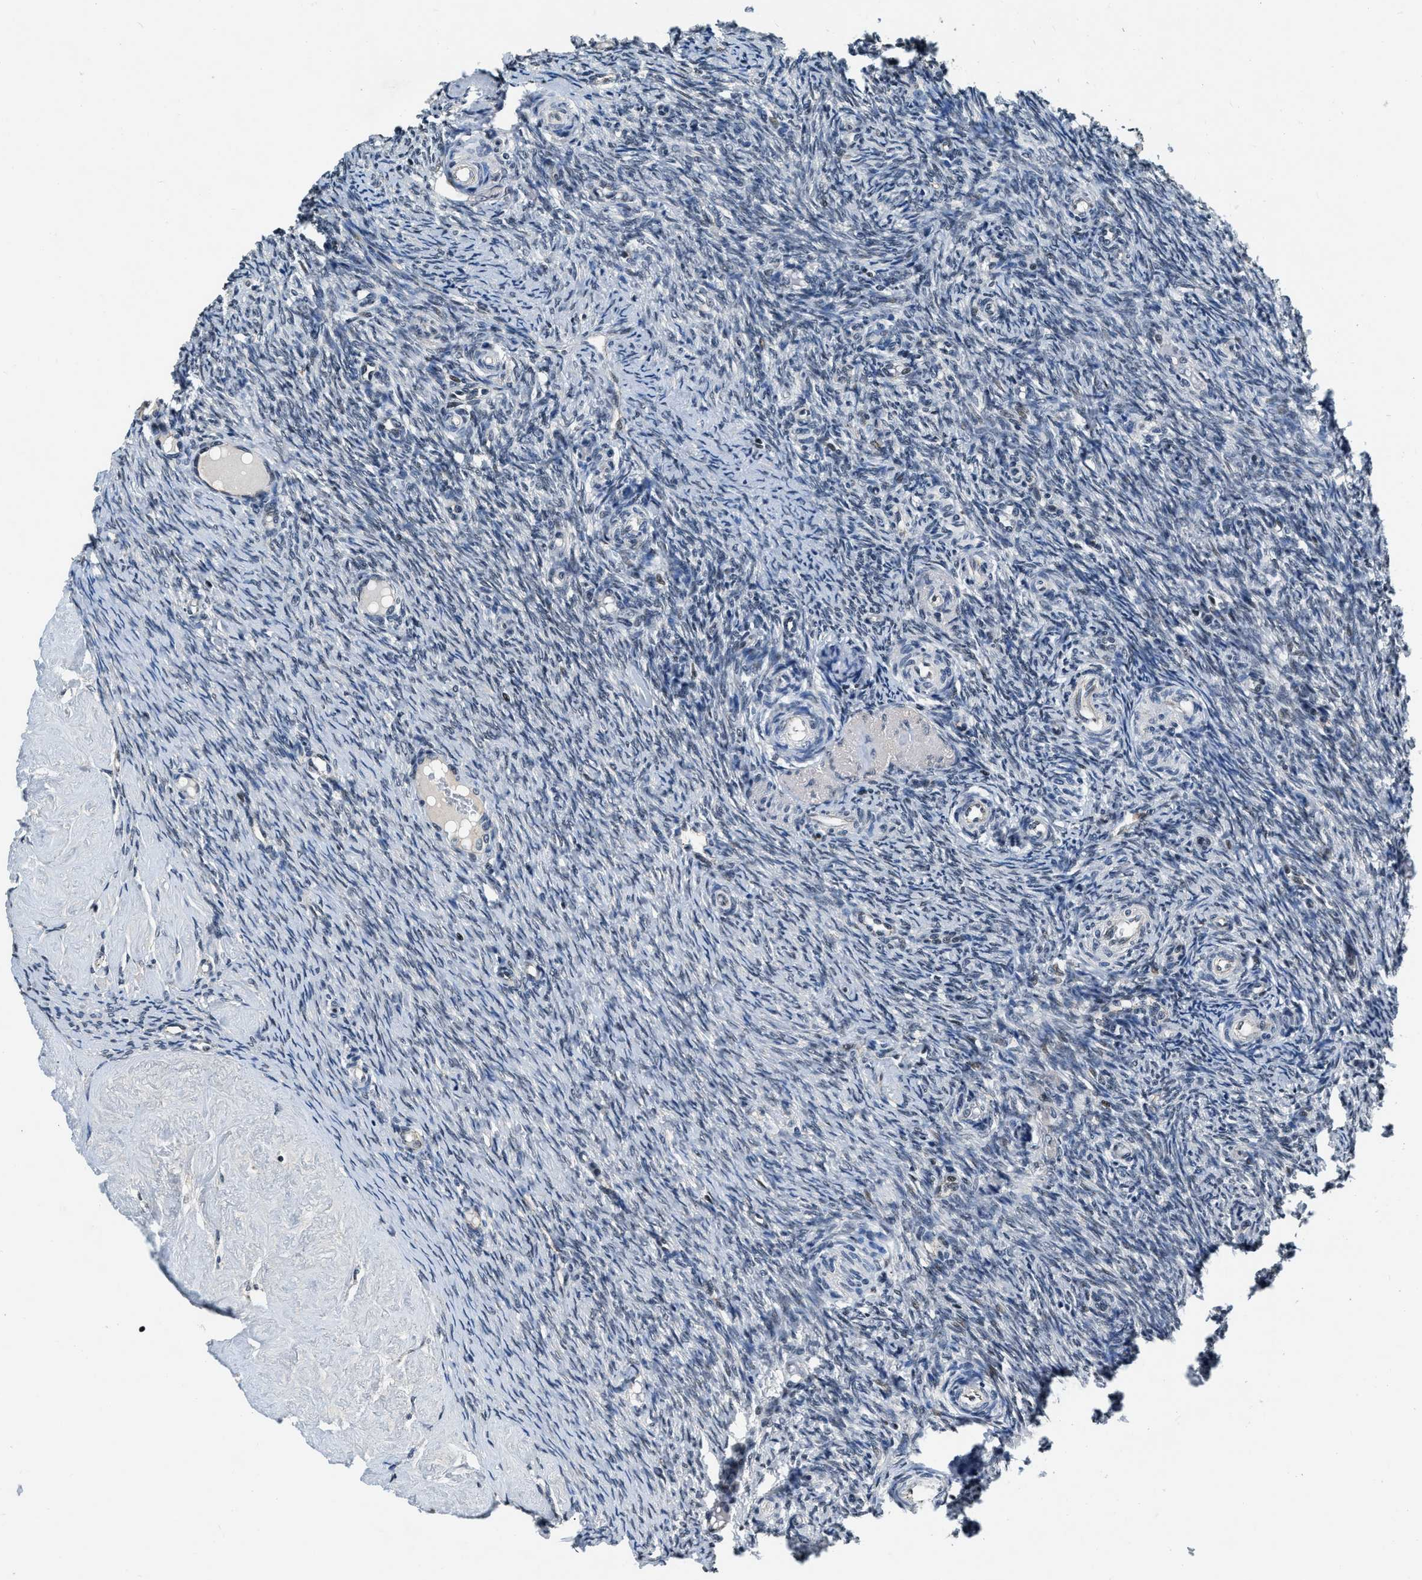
{"staining": {"intensity": "weak", "quantity": "<25%", "location": "nuclear"}, "tissue": "ovary", "cell_type": "Ovarian stroma cells", "image_type": "normal", "snomed": [{"axis": "morphology", "description": "Normal tissue, NOS"}, {"axis": "topography", "description": "Ovary"}], "caption": "DAB immunohistochemical staining of unremarkable ovary displays no significant expression in ovarian stroma cells.", "gene": "CCNE1", "patient": {"sex": "female", "age": 41}}